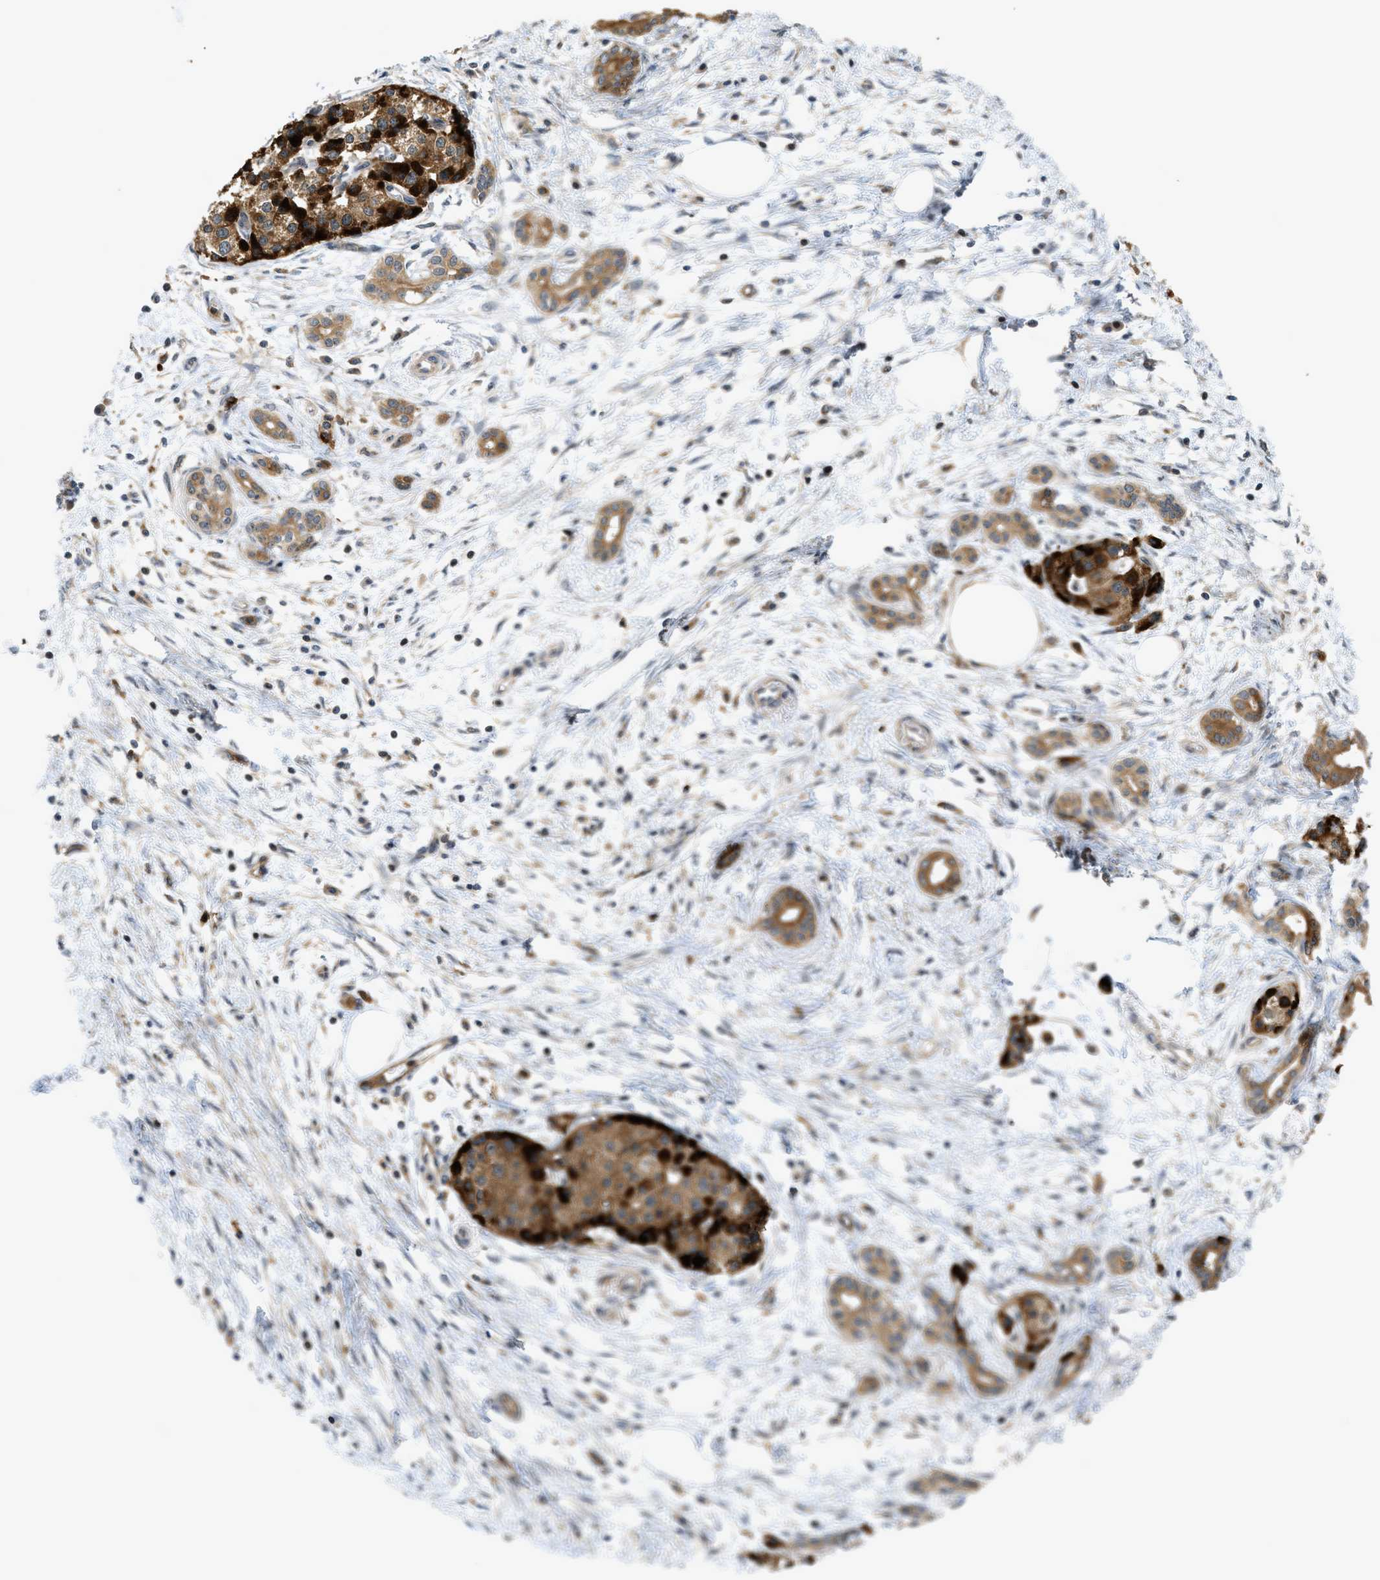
{"staining": {"intensity": "moderate", "quantity": ">75%", "location": "cytoplasmic/membranous"}, "tissue": "pancreatic cancer", "cell_type": "Tumor cells", "image_type": "cancer", "snomed": [{"axis": "morphology", "description": "Adenocarcinoma, NOS"}, {"axis": "topography", "description": "Pancreas"}], "caption": "Immunohistochemical staining of pancreatic cancer displays medium levels of moderate cytoplasmic/membranous protein positivity in about >75% of tumor cells. The staining was performed using DAB (3,3'-diaminobenzidine), with brown indicating positive protein expression. Nuclei are stained blue with hematoxylin.", "gene": "DNAJC28", "patient": {"sex": "female", "age": 70}}